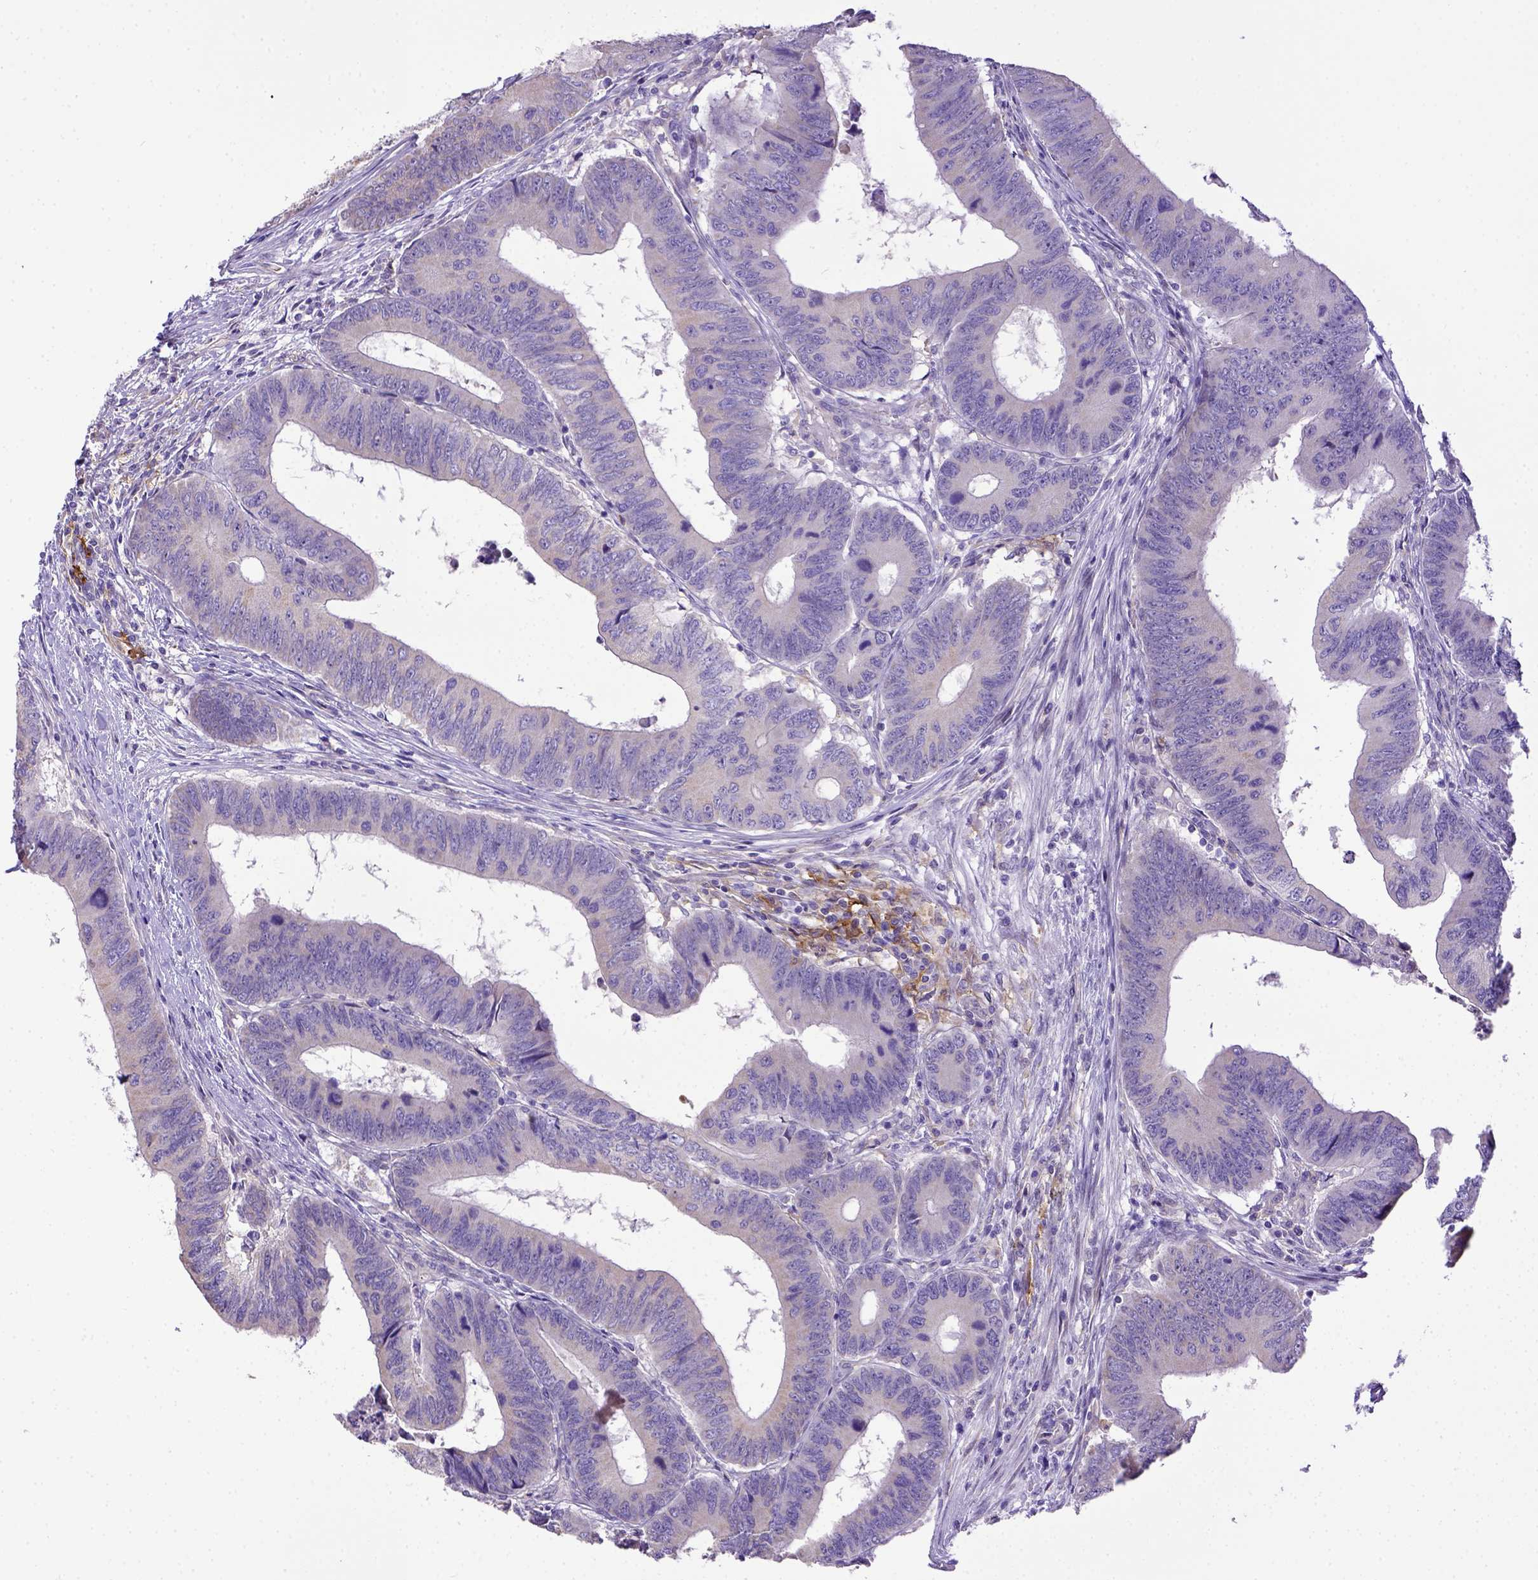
{"staining": {"intensity": "negative", "quantity": "none", "location": "none"}, "tissue": "colorectal cancer", "cell_type": "Tumor cells", "image_type": "cancer", "snomed": [{"axis": "morphology", "description": "Adenocarcinoma, NOS"}, {"axis": "topography", "description": "Colon"}], "caption": "Immunohistochemical staining of human colorectal cancer (adenocarcinoma) reveals no significant expression in tumor cells.", "gene": "CD40", "patient": {"sex": "male", "age": 53}}